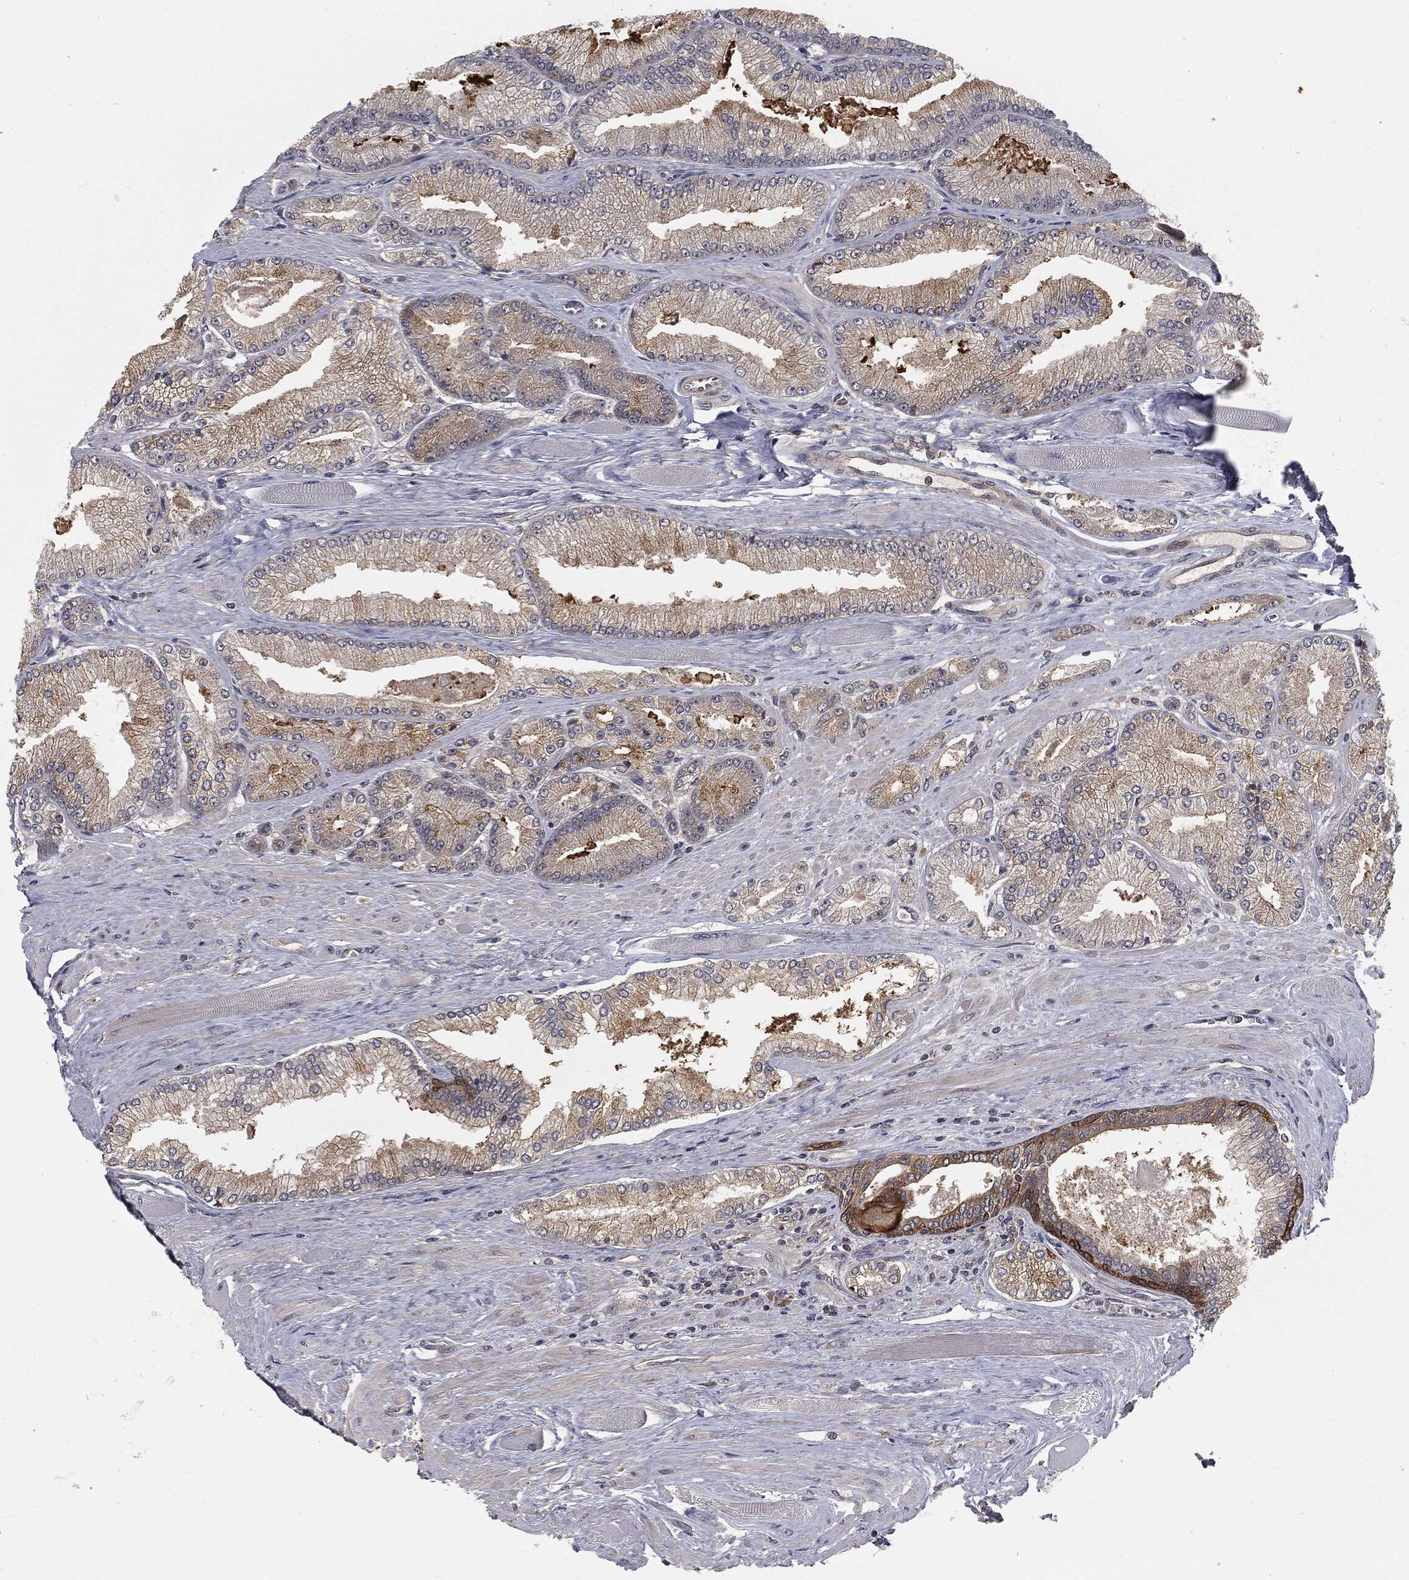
{"staining": {"intensity": "weak", "quantity": "25%-75%", "location": "cytoplasmic/membranous"}, "tissue": "prostate cancer", "cell_type": "Tumor cells", "image_type": "cancer", "snomed": [{"axis": "morphology", "description": "Adenocarcinoma, Low grade"}, {"axis": "topography", "description": "Prostate"}], "caption": "Protein staining of prostate low-grade adenocarcinoma tissue reveals weak cytoplasmic/membranous staining in approximately 25%-75% of tumor cells.", "gene": "FBXO7", "patient": {"sex": "male", "age": 67}}